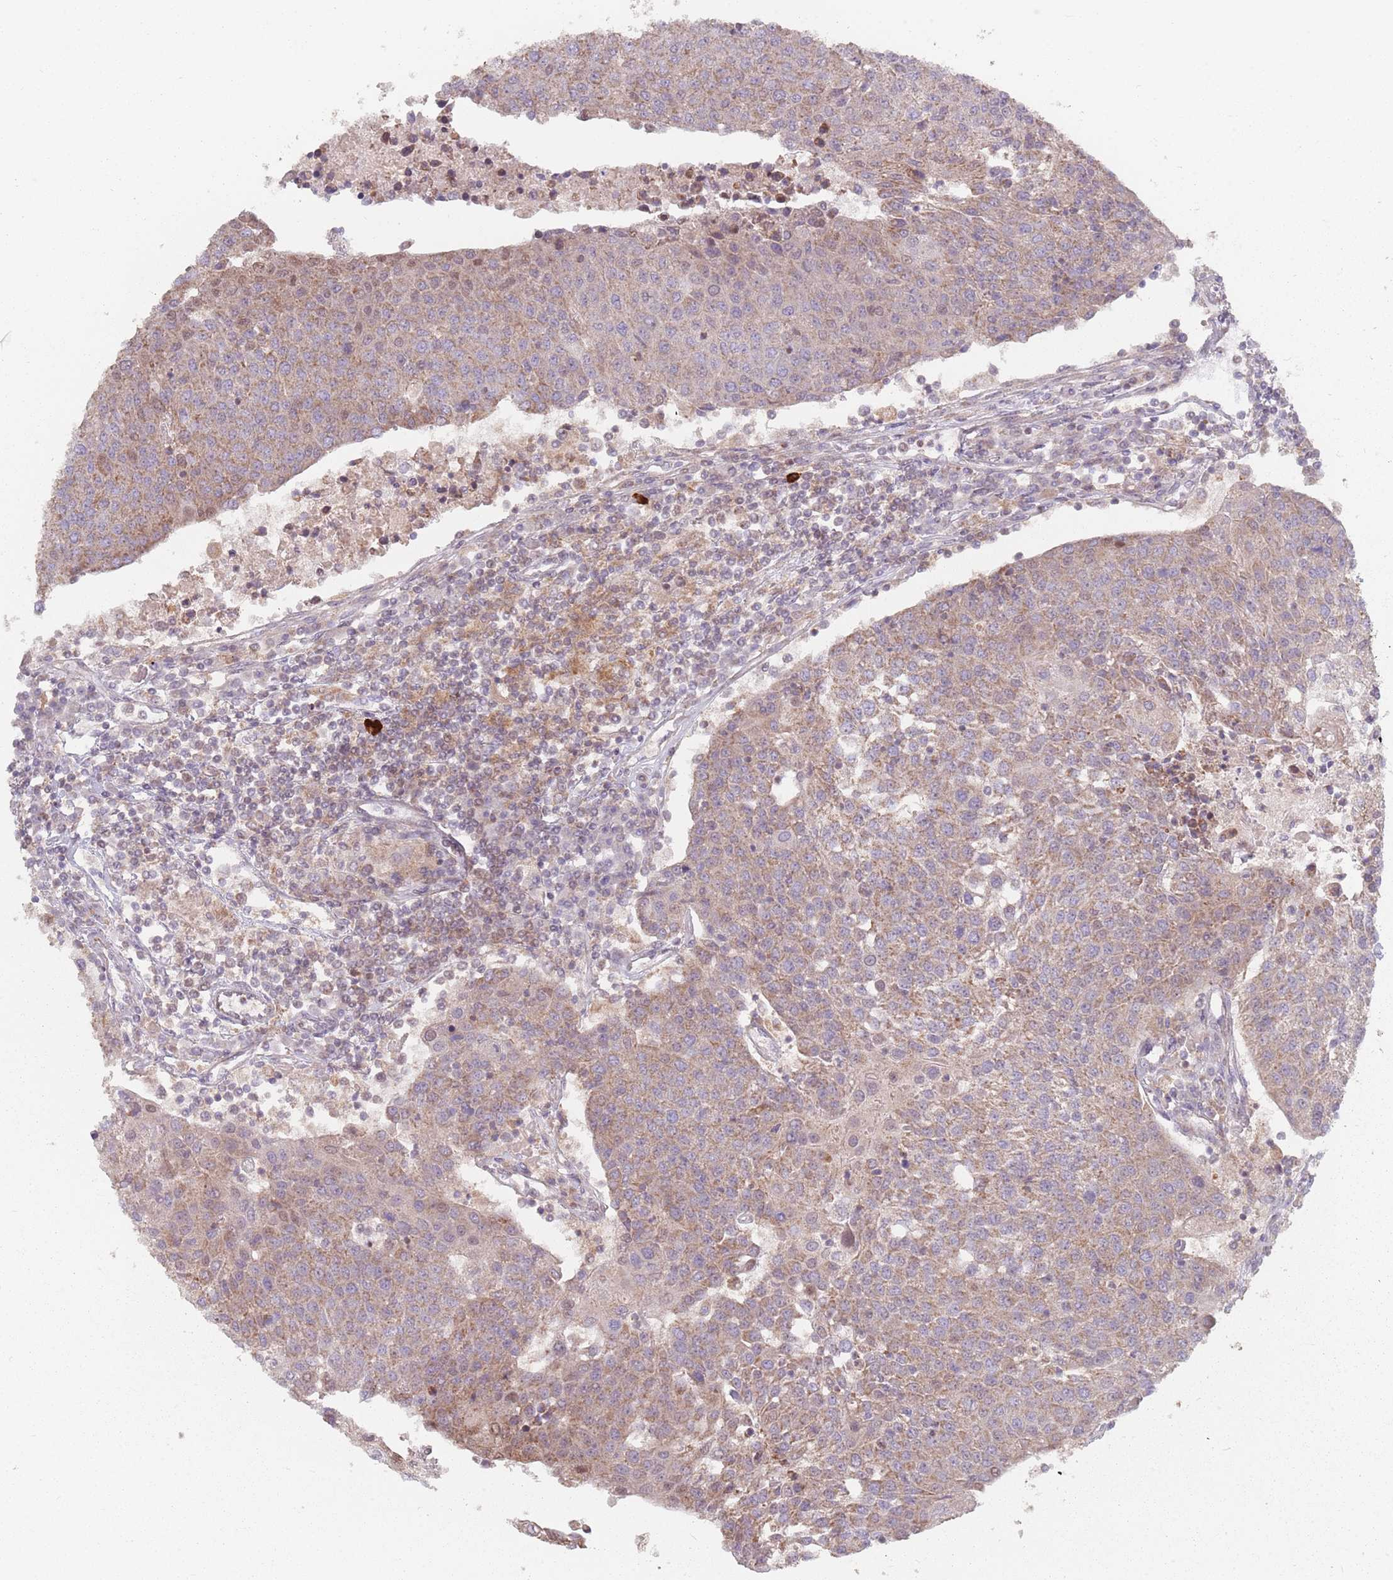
{"staining": {"intensity": "moderate", "quantity": ">75%", "location": "cytoplasmic/membranous"}, "tissue": "urothelial cancer", "cell_type": "Tumor cells", "image_type": "cancer", "snomed": [{"axis": "morphology", "description": "Urothelial carcinoma, High grade"}, {"axis": "topography", "description": "Urinary bladder"}], "caption": "High-power microscopy captured an IHC micrograph of high-grade urothelial carcinoma, revealing moderate cytoplasmic/membranous expression in about >75% of tumor cells.", "gene": "VPS52", "patient": {"sex": "female", "age": 85}}